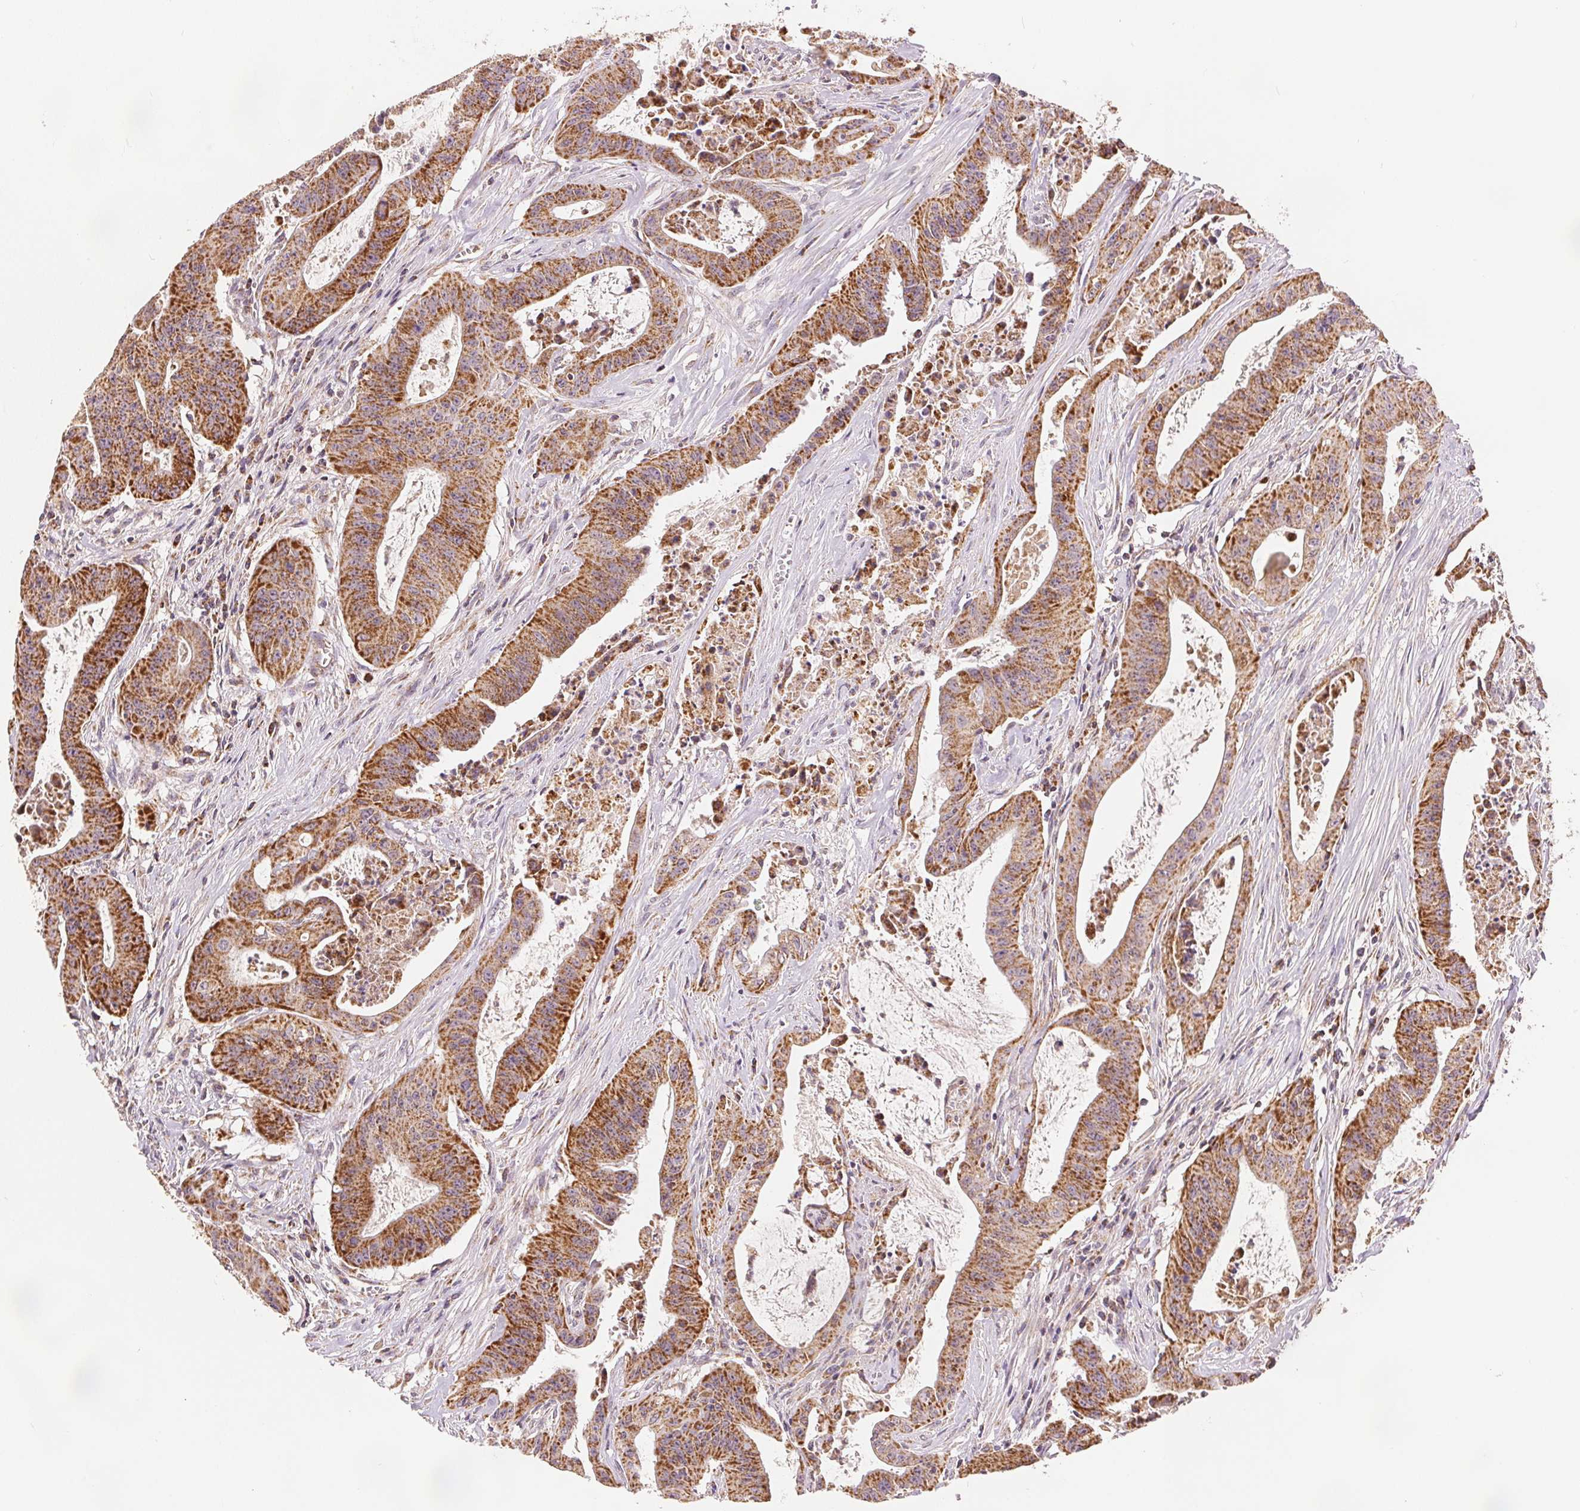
{"staining": {"intensity": "moderate", "quantity": ">75%", "location": "cytoplasmic/membranous"}, "tissue": "colorectal cancer", "cell_type": "Tumor cells", "image_type": "cancer", "snomed": [{"axis": "morphology", "description": "Adenocarcinoma, NOS"}, {"axis": "topography", "description": "Colon"}], "caption": "Human colorectal adenocarcinoma stained for a protein (brown) displays moderate cytoplasmic/membranous positive staining in approximately >75% of tumor cells.", "gene": "SDHB", "patient": {"sex": "male", "age": 33}}